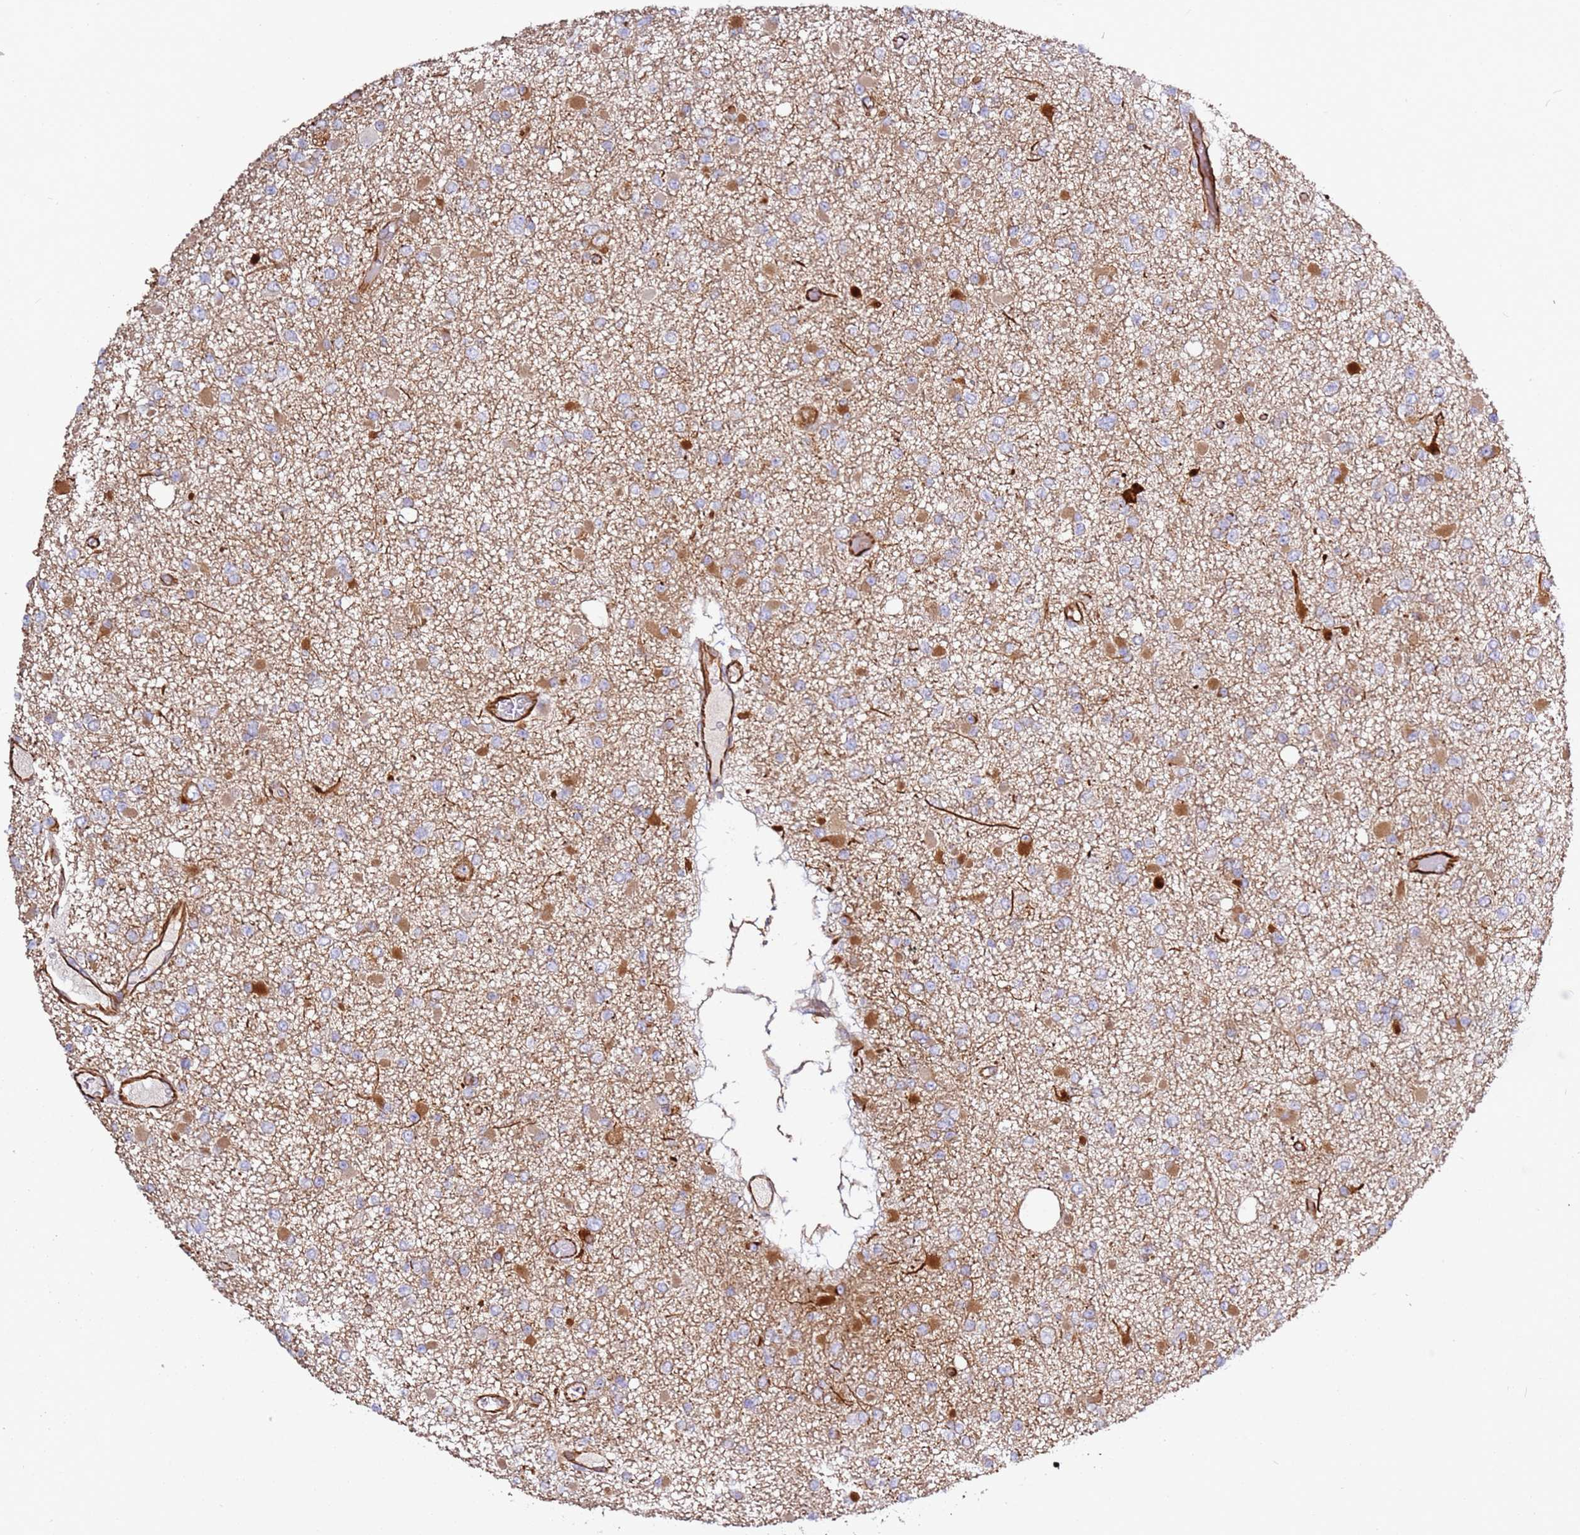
{"staining": {"intensity": "moderate", "quantity": "25%-75%", "location": "cytoplasmic/membranous"}, "tissue": "glioma", "cell_type": "Tumor cells", "image_type": "cancer", "snomed": [{"axis": "morphology", "description": "Glioma, malignant, Low grade"}, {"axis": "topography", "description": "Brain"}], "caption": "IHC of glioma demonstrates medium levels of moderate cytoplasmic/membranous staining in approximately 25%-75% of tumor cells. The protein is shown in brown color, while the nuclei are stained blue.", "gene": "MRGPRE", "patient": {"sex": "female", "age": 22}}